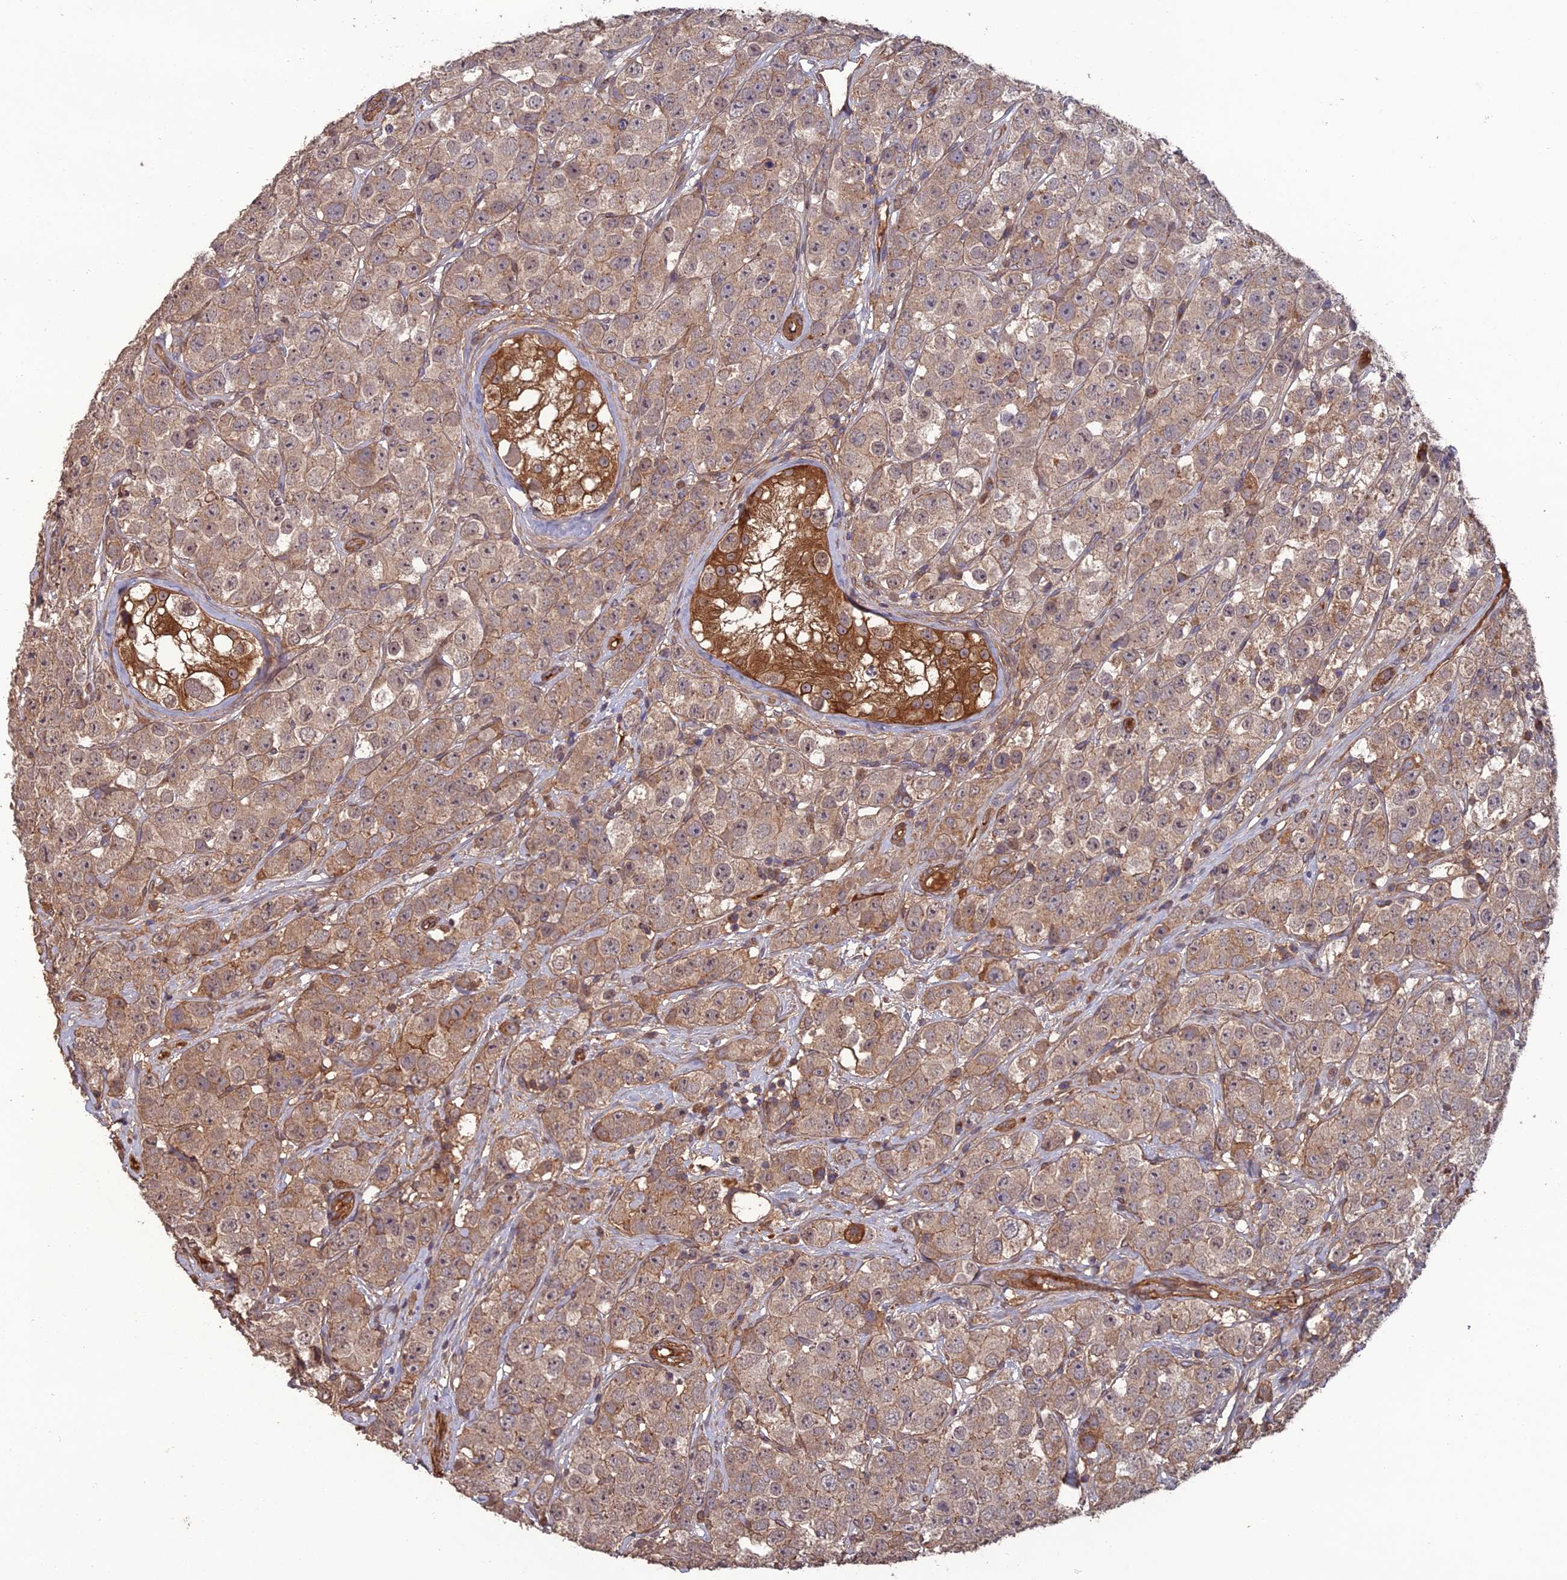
{"staining": {"intensity": "weak", "quantity": ">75%", "location": "cytoplasmic/membranous"}, "tissue": "testis cancer", "cell_type": "Tumor cells", "image_type": "cancer", "snomed": [{"axis": "morphology", "description": "Seminoma, NOS"}, {"axis": "topography", "description": "Testis"}], "caption": "Weak cytoplasmic/membranous expression for a protein is identified in approximately >75% of tumor cells of seminoma (testis) using immunohistochemistry (IHC).", "gene": "ATP6V0A2", "patient": {"sex": "male", "age": 28}}